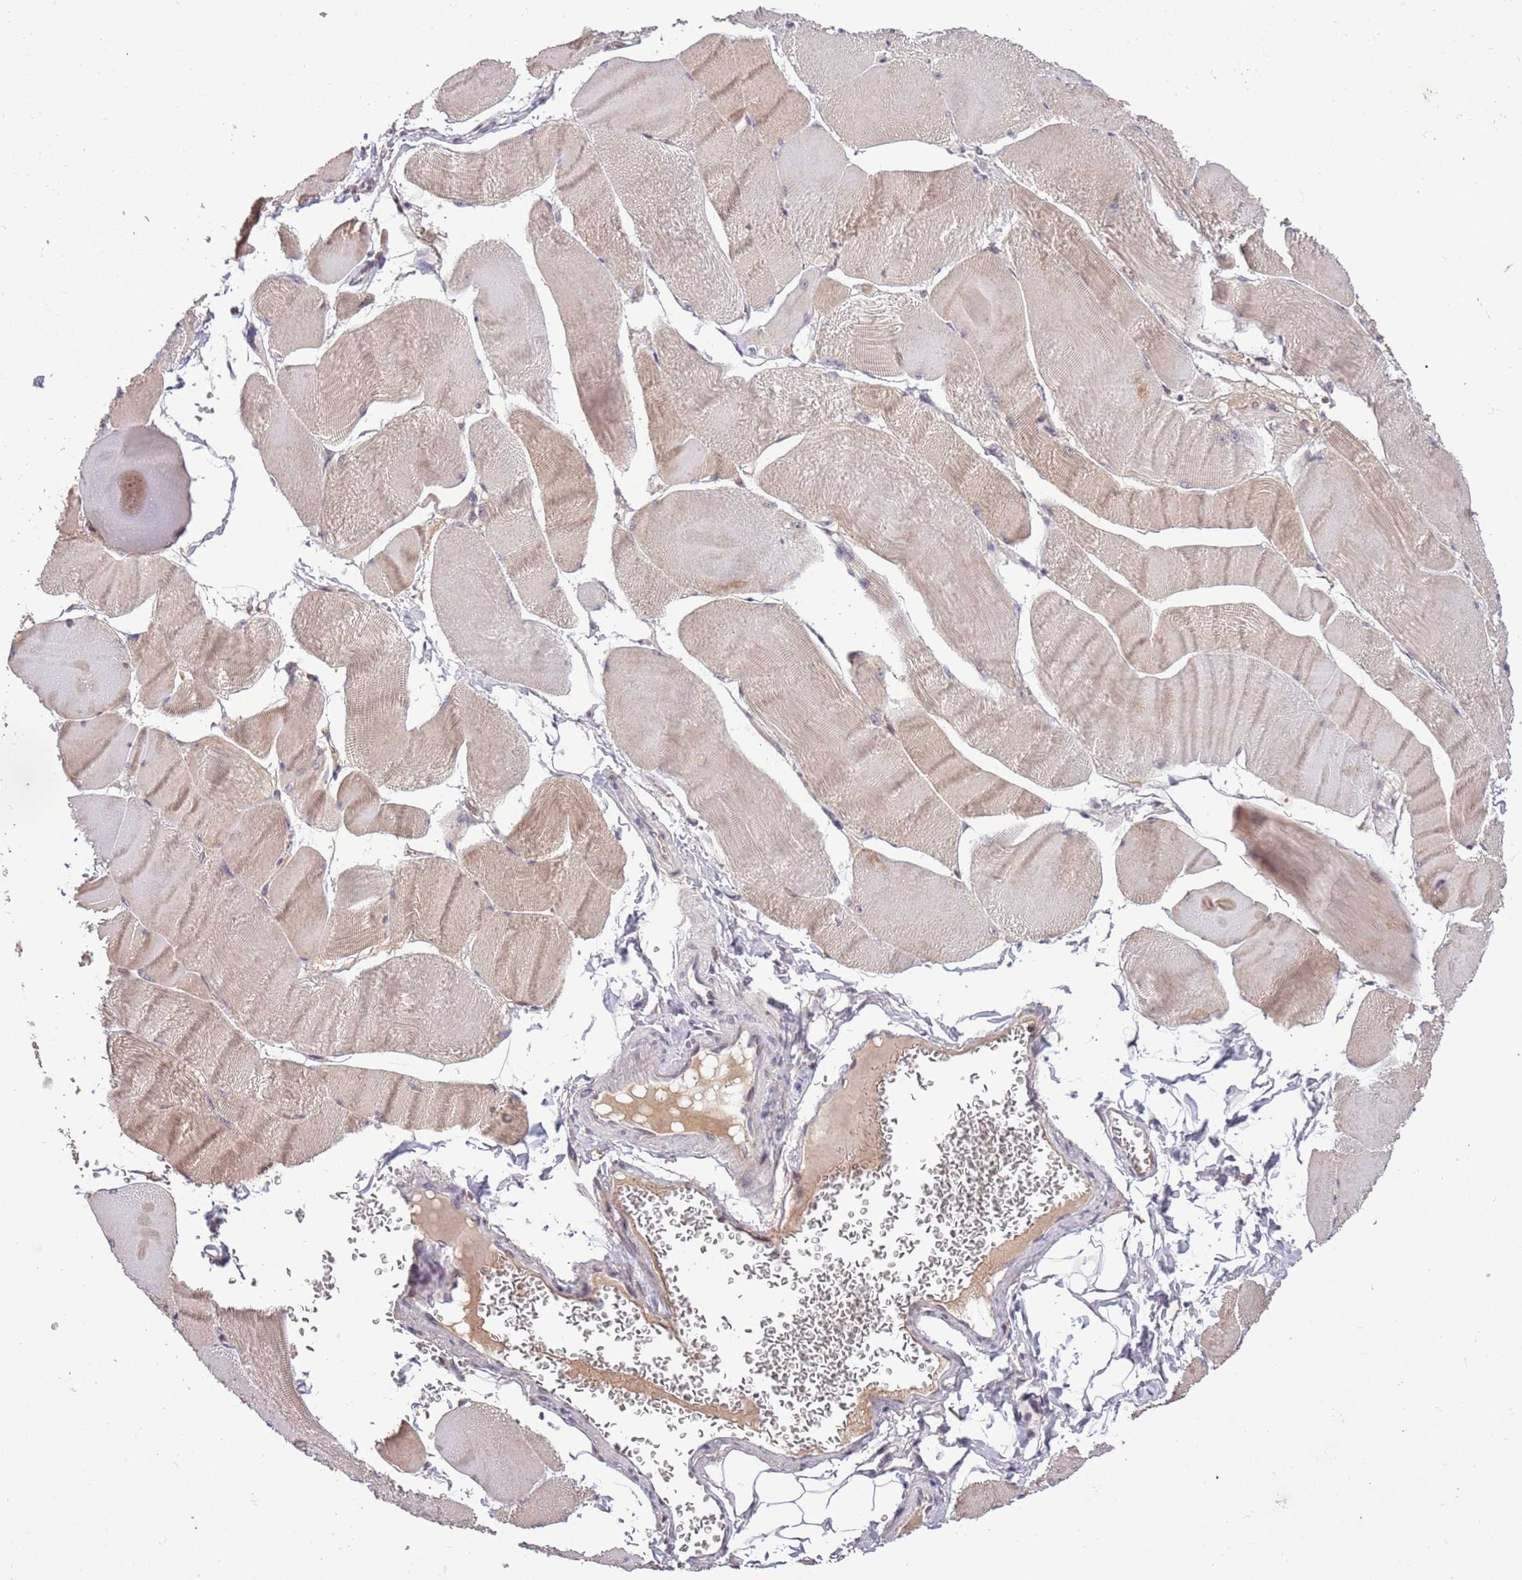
{"staining": {"intensity": "moderate", "quantity": "<25%", "location": "cytoplasmic/membranous"}, "tissue": "skeletal muscle", "cell_type": "Myocytes", "image_type": "normal", "snomed": [{"axis": "morphology", "description": "Normal tissue, NOS"}, {"axis": "morphology", "description": "Basal cell carcinoma"}, {"axis": "topography", "description": "Skeletal muscle"}], "caption": "Protein analysis of unremarkable skeletal muscle displays moderate cytoplasmic/membranous staining in about <25% of myocytes. The protein is shown in brown color, while the nuclei are stained blue.", "gene": "MAGEF1", "patient": {"sex": "female", "age": 64}}